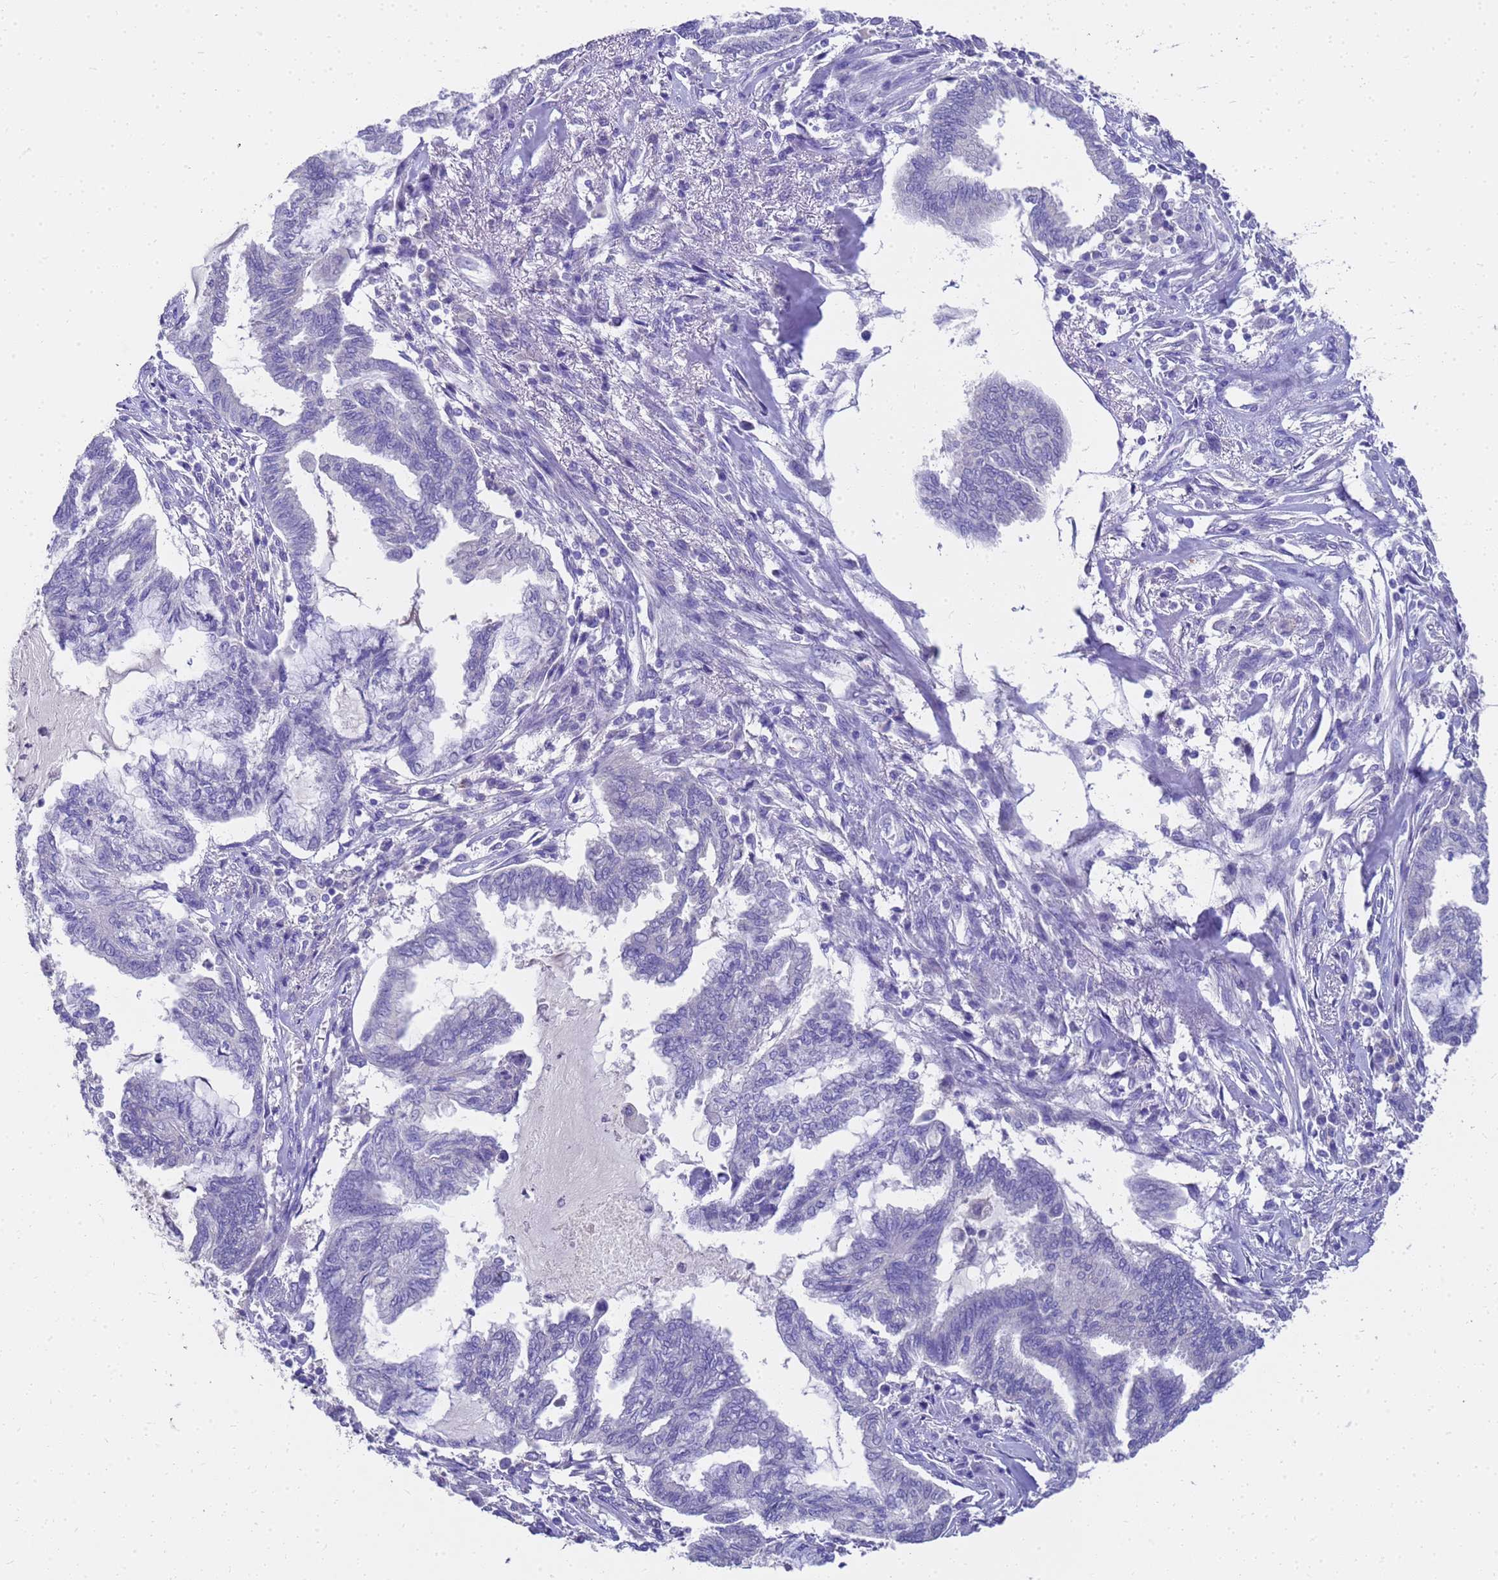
{"staining": {"intensity": "negative", "quantity": "none", "location": "none"}, "tissue": "endometrial cancer", "cell_type": "Tumor cells", "image_type": "cancer", "snomed": [{"axis": "morphology", "description": "Adenocarcinoma, NOS"}, {"axis": "topography", "description": "Endometrium"}], "caption": "Adenocarcinoma (endometrial) stained for a protein using immunohistochemistry (IHC) reveals no positivity tumor cells.", "gene": "MS4A13", "patient": {"sex": "female", "age": 86}}